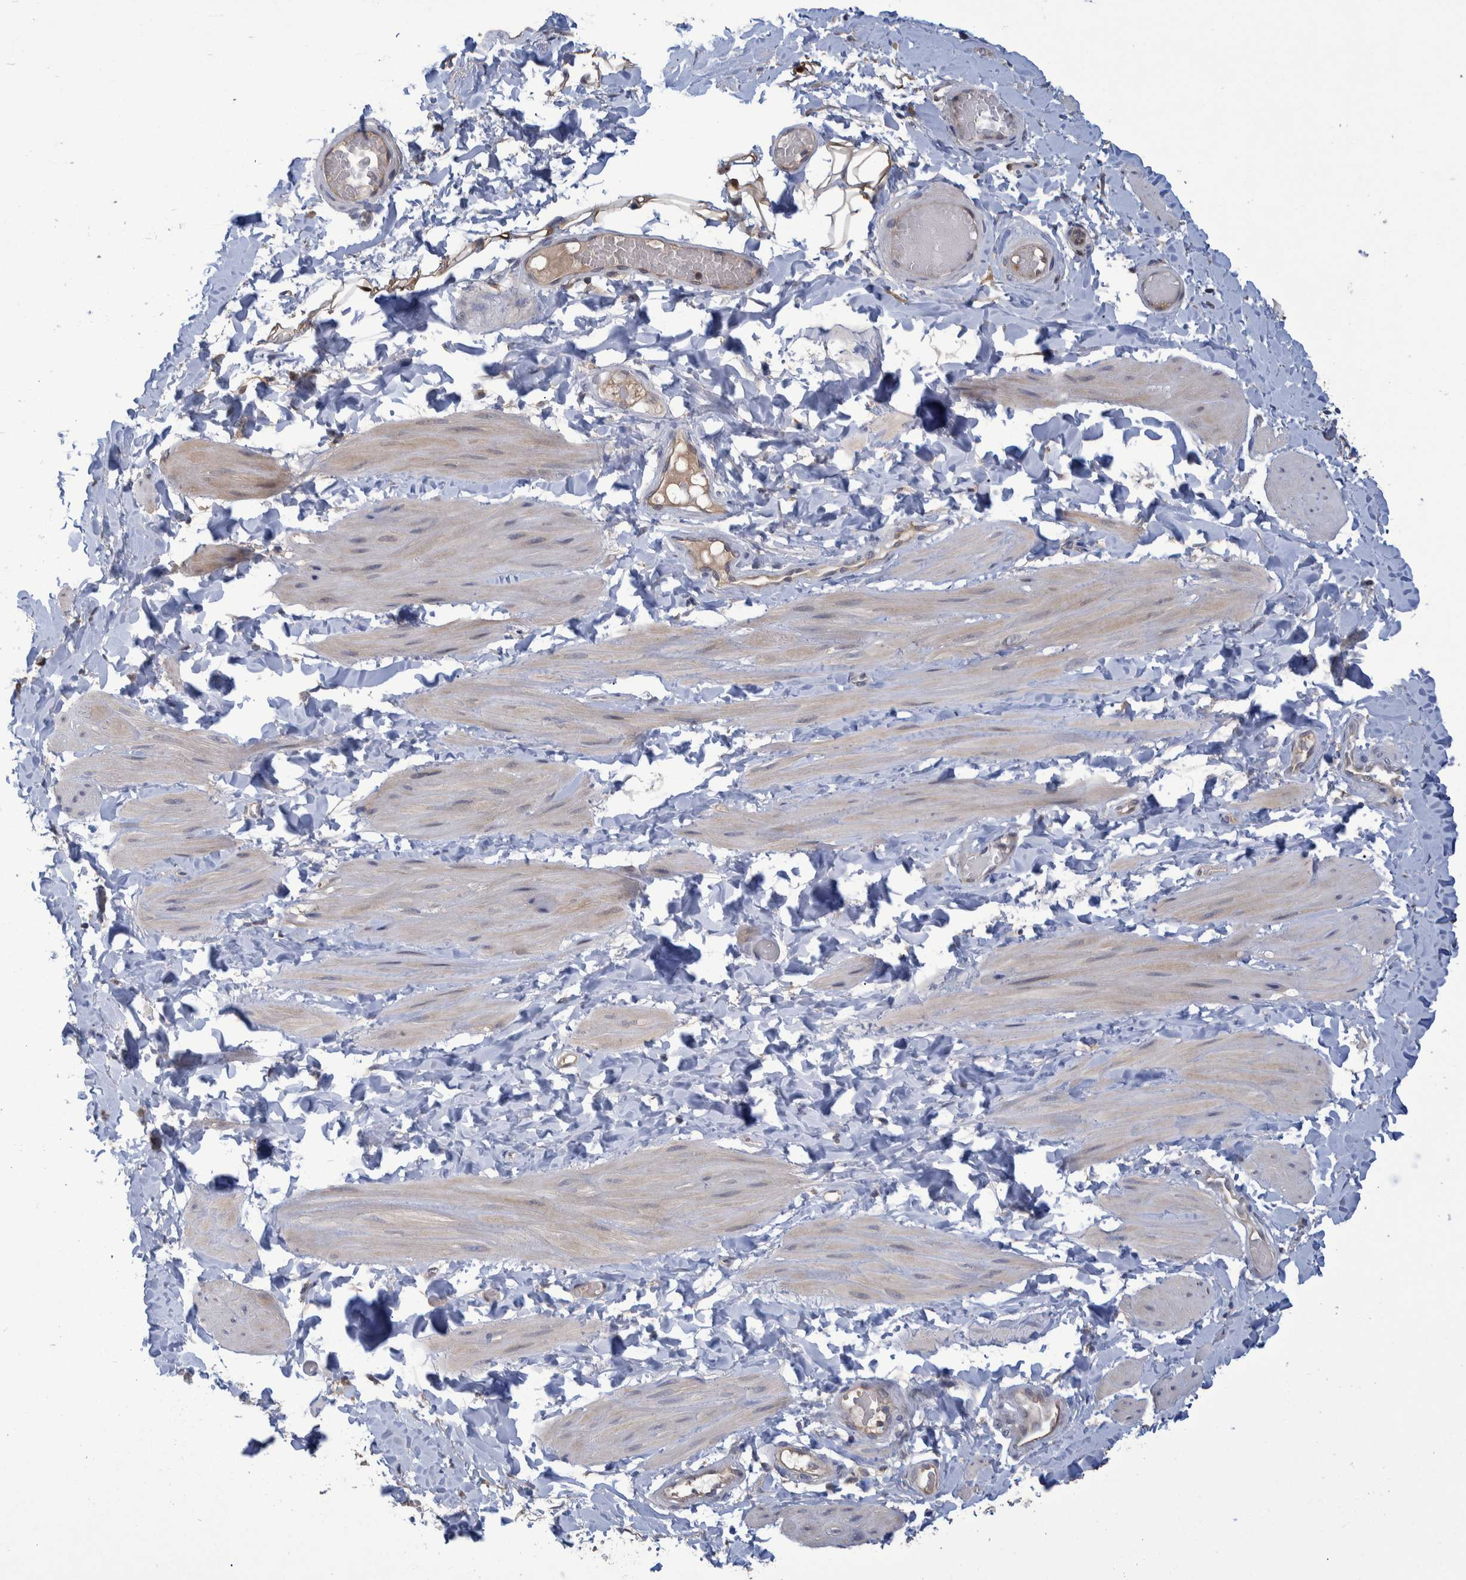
{"staining": {"intensity": "weak", "quantity": ">75%", "location": "cytoplasmic/membranous"}, "tissue": "adipose tissue", "cell_type": "Adipocytes", "image_type": "normal", "snomed": [{"axis": "morphology", "description": "Normal tissue, NOS"}, {"axis": "topography", "description": "Adipose tissue"}, {"axis": "topography", "description": "Vascular tissue"}, {"axis": "topography", "description": "Peripheral nerve tissue"}], "caption": "Brown immunohistochemical staining in benign human adipose tissue displays weak cytoplasmic/membranous expression in about >75% of adipocytes. Immunohistochemistry stains the protein in brown and the nuclei are stained blue.", "gene": "PCYT2", "patient": {"sex": "male", "age": 25}}